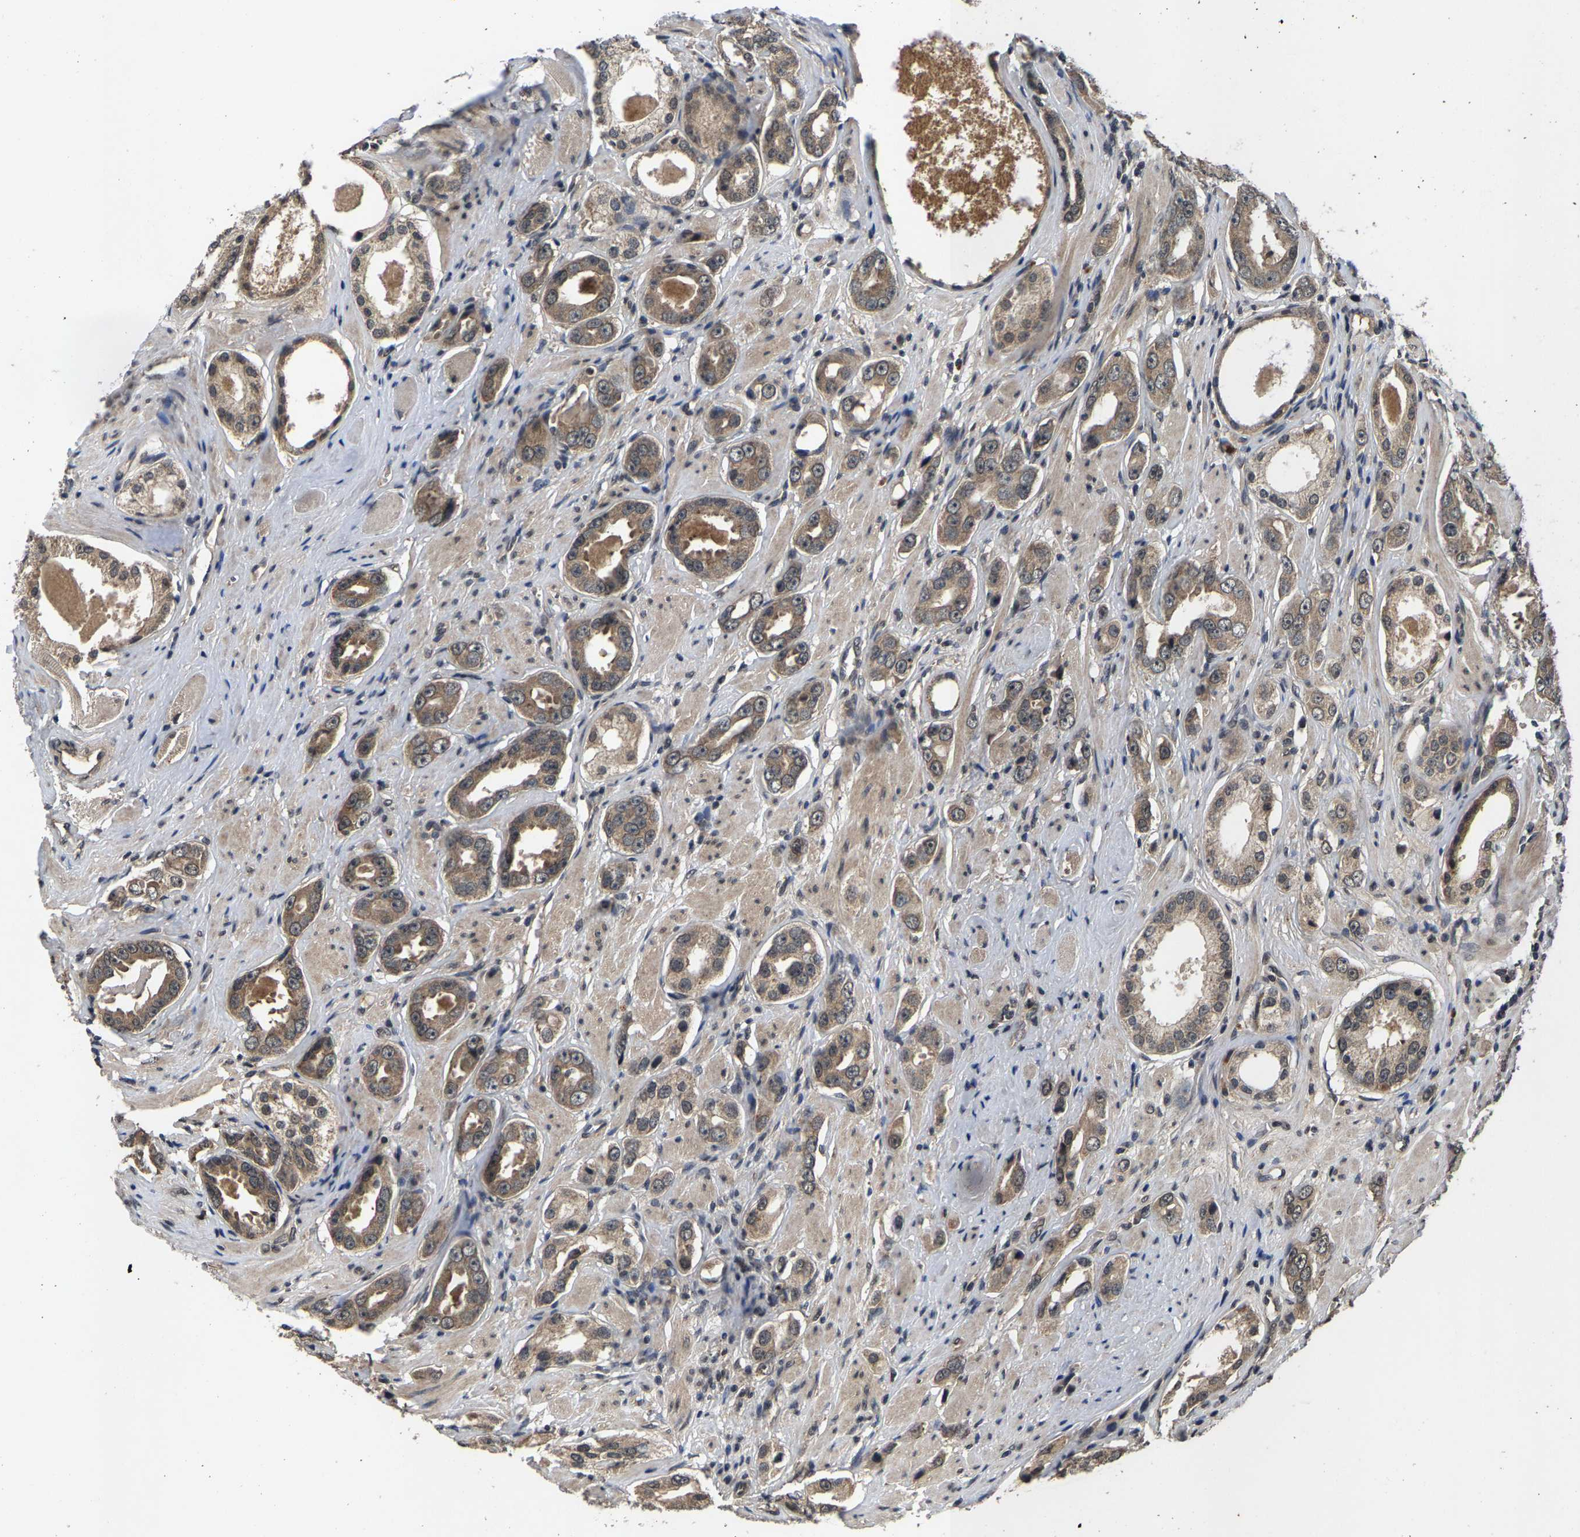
{"staining": {"intensity": "moderate", "quantity": ">75%", "location": "cytoplasmic/membranous"}, "tissue": "prostate cancer", "cell_type": "Tumor cells", "image_type": "cancer", "snomed": [{"axis": "morphology", "description": "Adenocarcinoma, Medium grade"}, {"axis": "topography", "description": "Prostate"}], "caption": "Prostate cancer (medium-grade adenocarcinoma) stained with immunohistochemistry demonstrates moderate cytoplasmic/membranous expression in approximately >75% of tumor cells. (IHC, brightfield microscopy, high magnification).", "gene": "HUWE1", "patient": {"sex": "male", "age": 53}}